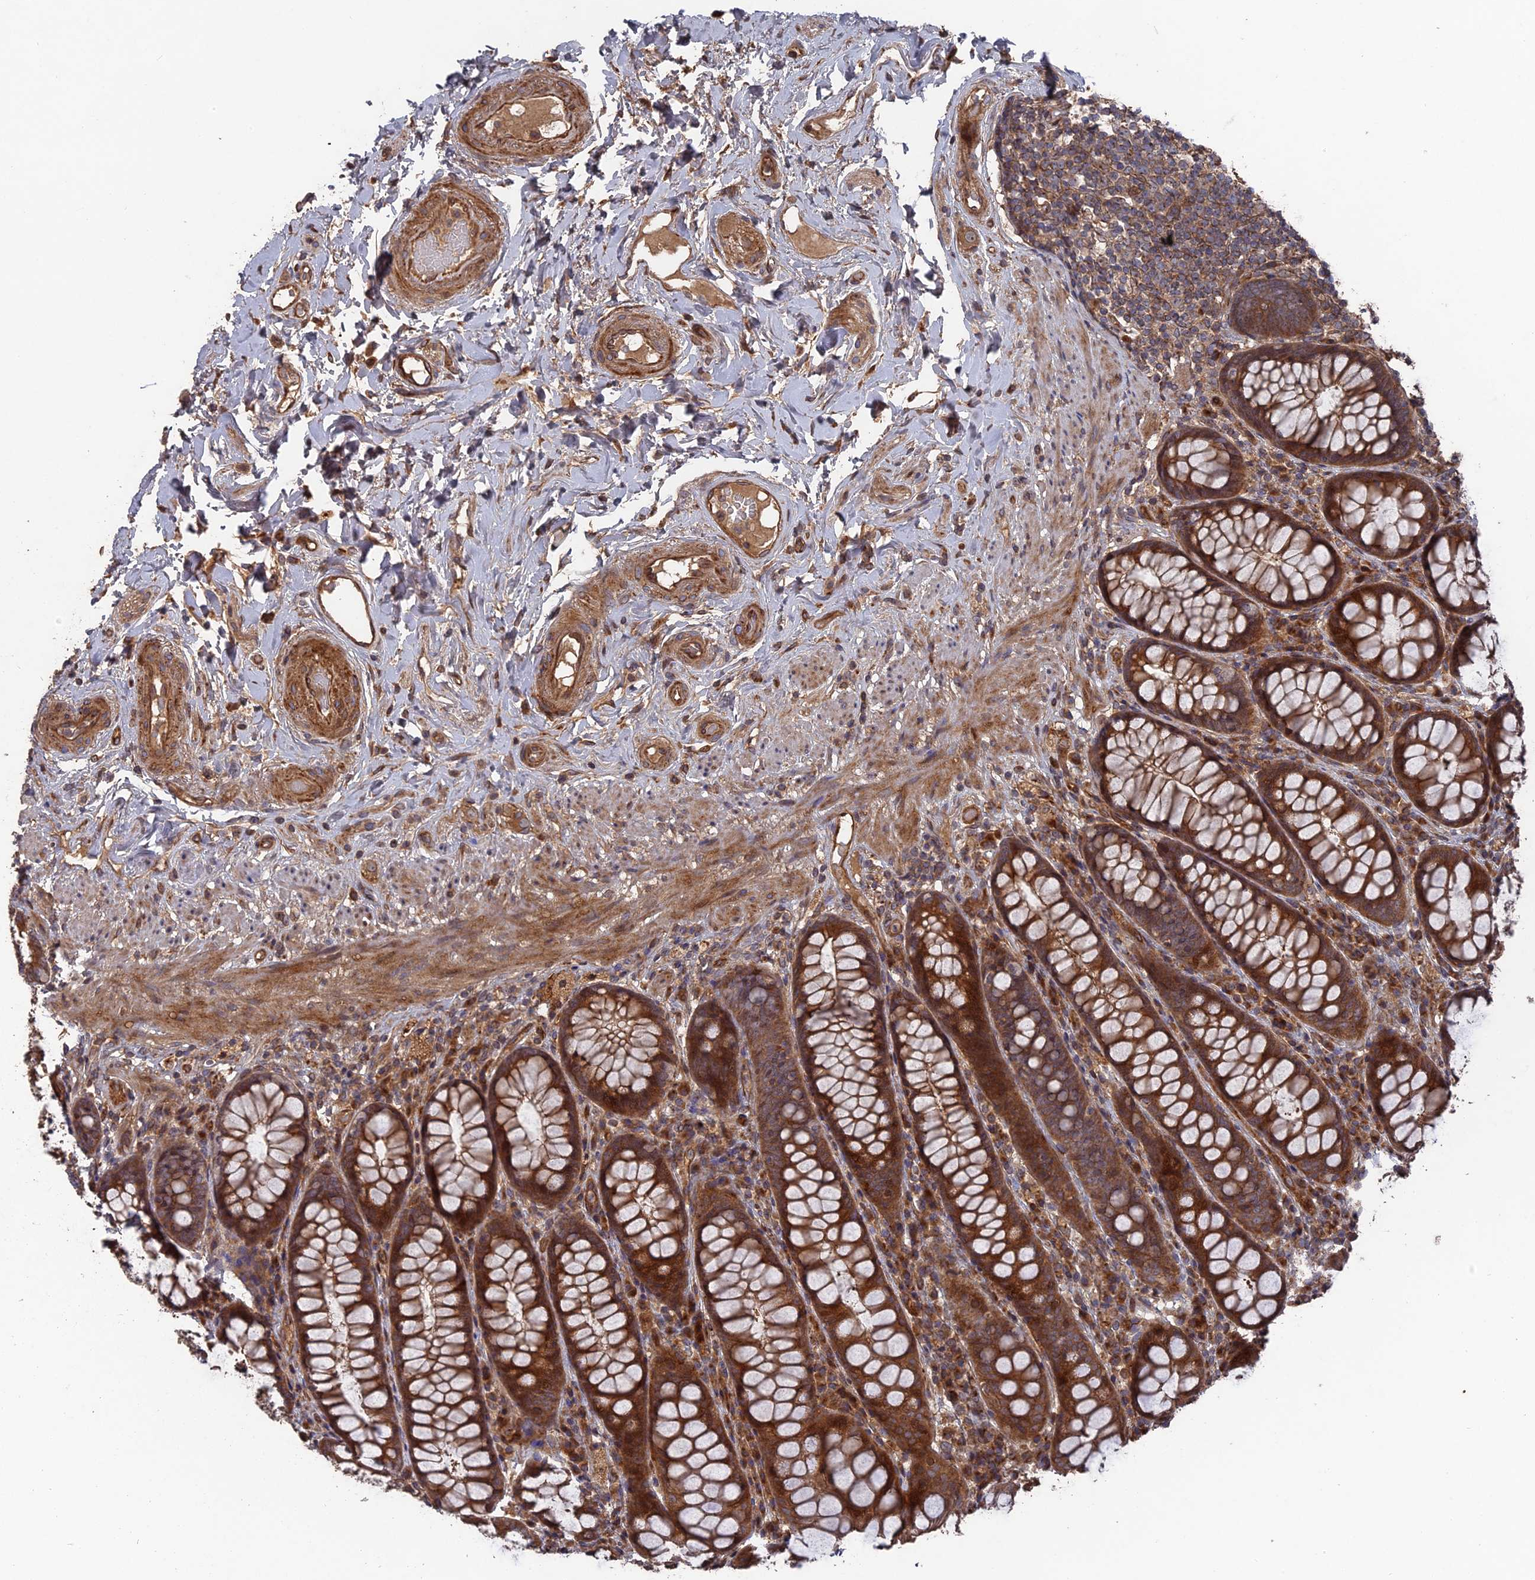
{"staining": {"intensity": "moderate", "quantity": ">75%", "location": "cytoplasmic/membranous"}, "tissue": "rectum", "cell_type": "Glandular cells", "image_type": "normal", "snomed": [{"axis": "morphology", "description": "Normal tissue, NOS"}, {"axis": "topography", "description": "Rectum"}], "caption": "Rectum was stained to show a protein in brown. There is medium levels of moderate cytoplasmic/membranous positivity in approximately >75% of glandular cells. (DAB (3,3'-diaminobenzidine) IHC with brightfield microscopy, high magnification).", "gene": "DEF8", "patient": {"sex": "male", "age": 83}}